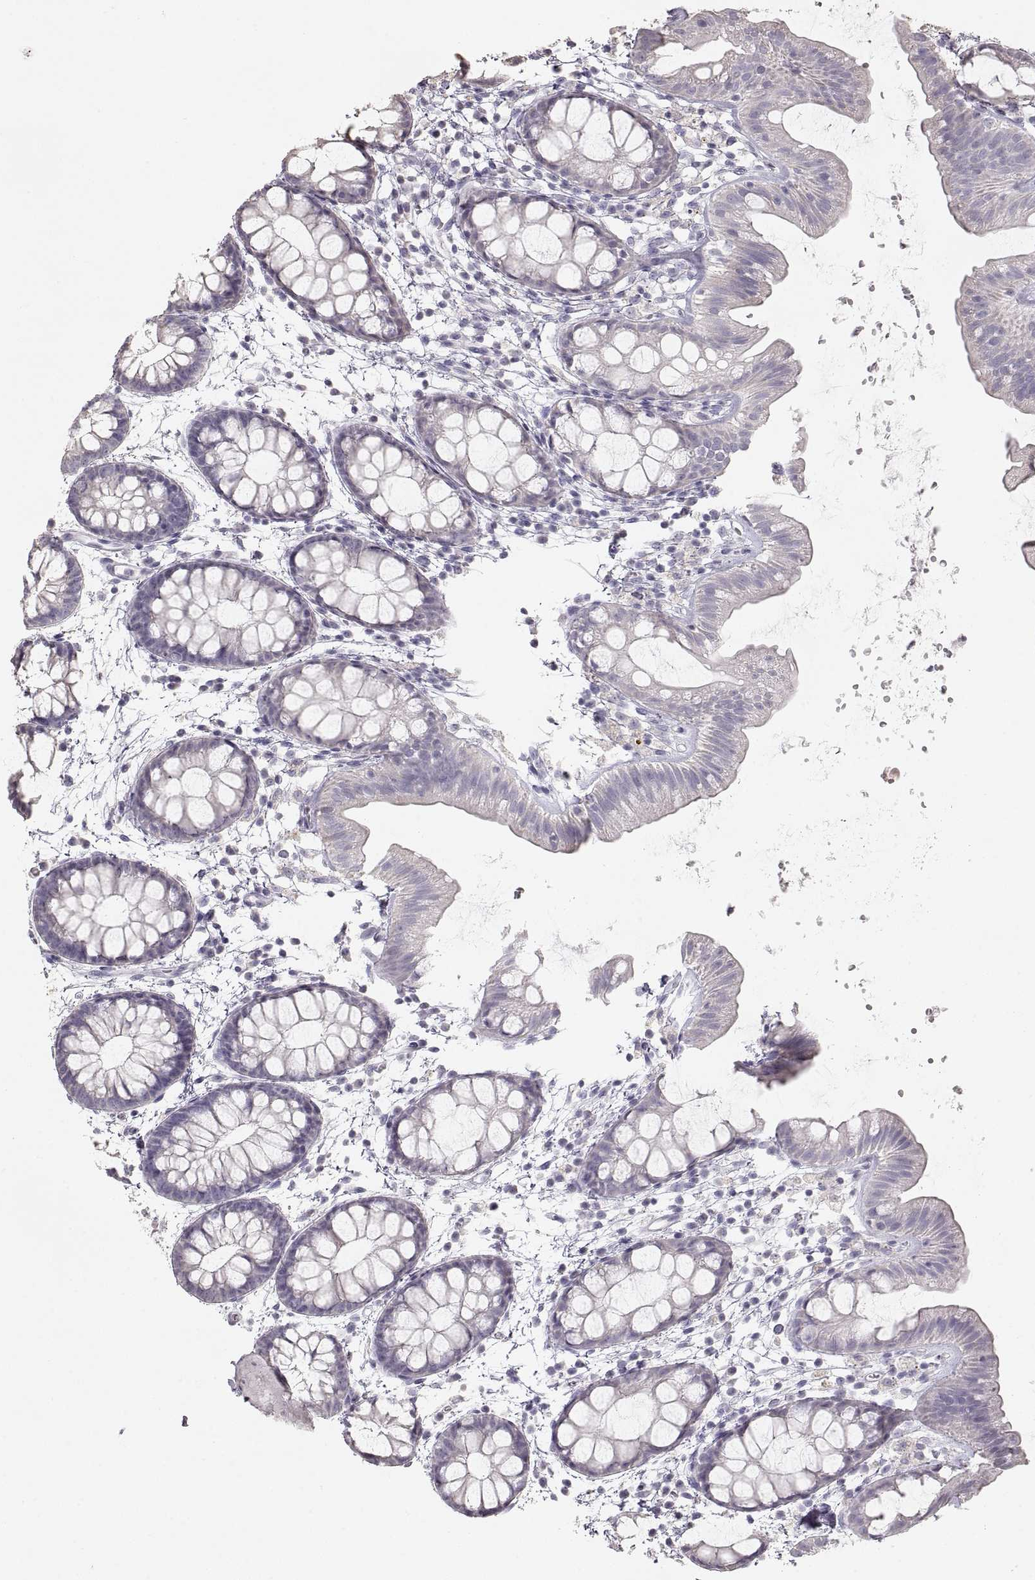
{"staining": {"intensity": "negative", "quantity": "none", "location": "none"}, "tissue": "rectum", "cell_type": "Glandular cells", "image_type": "normal", "snomed": [{"axis": "morphology", "description": "Normal tissue, NOS"}, {"axis": "topography", "description": "Rectum"}], "caption": "The immunohistochemistry image has no significant staining in glandular cells of rectum.", "gene": "ZP3", "patient": {"sex": "male", "age": 57}}